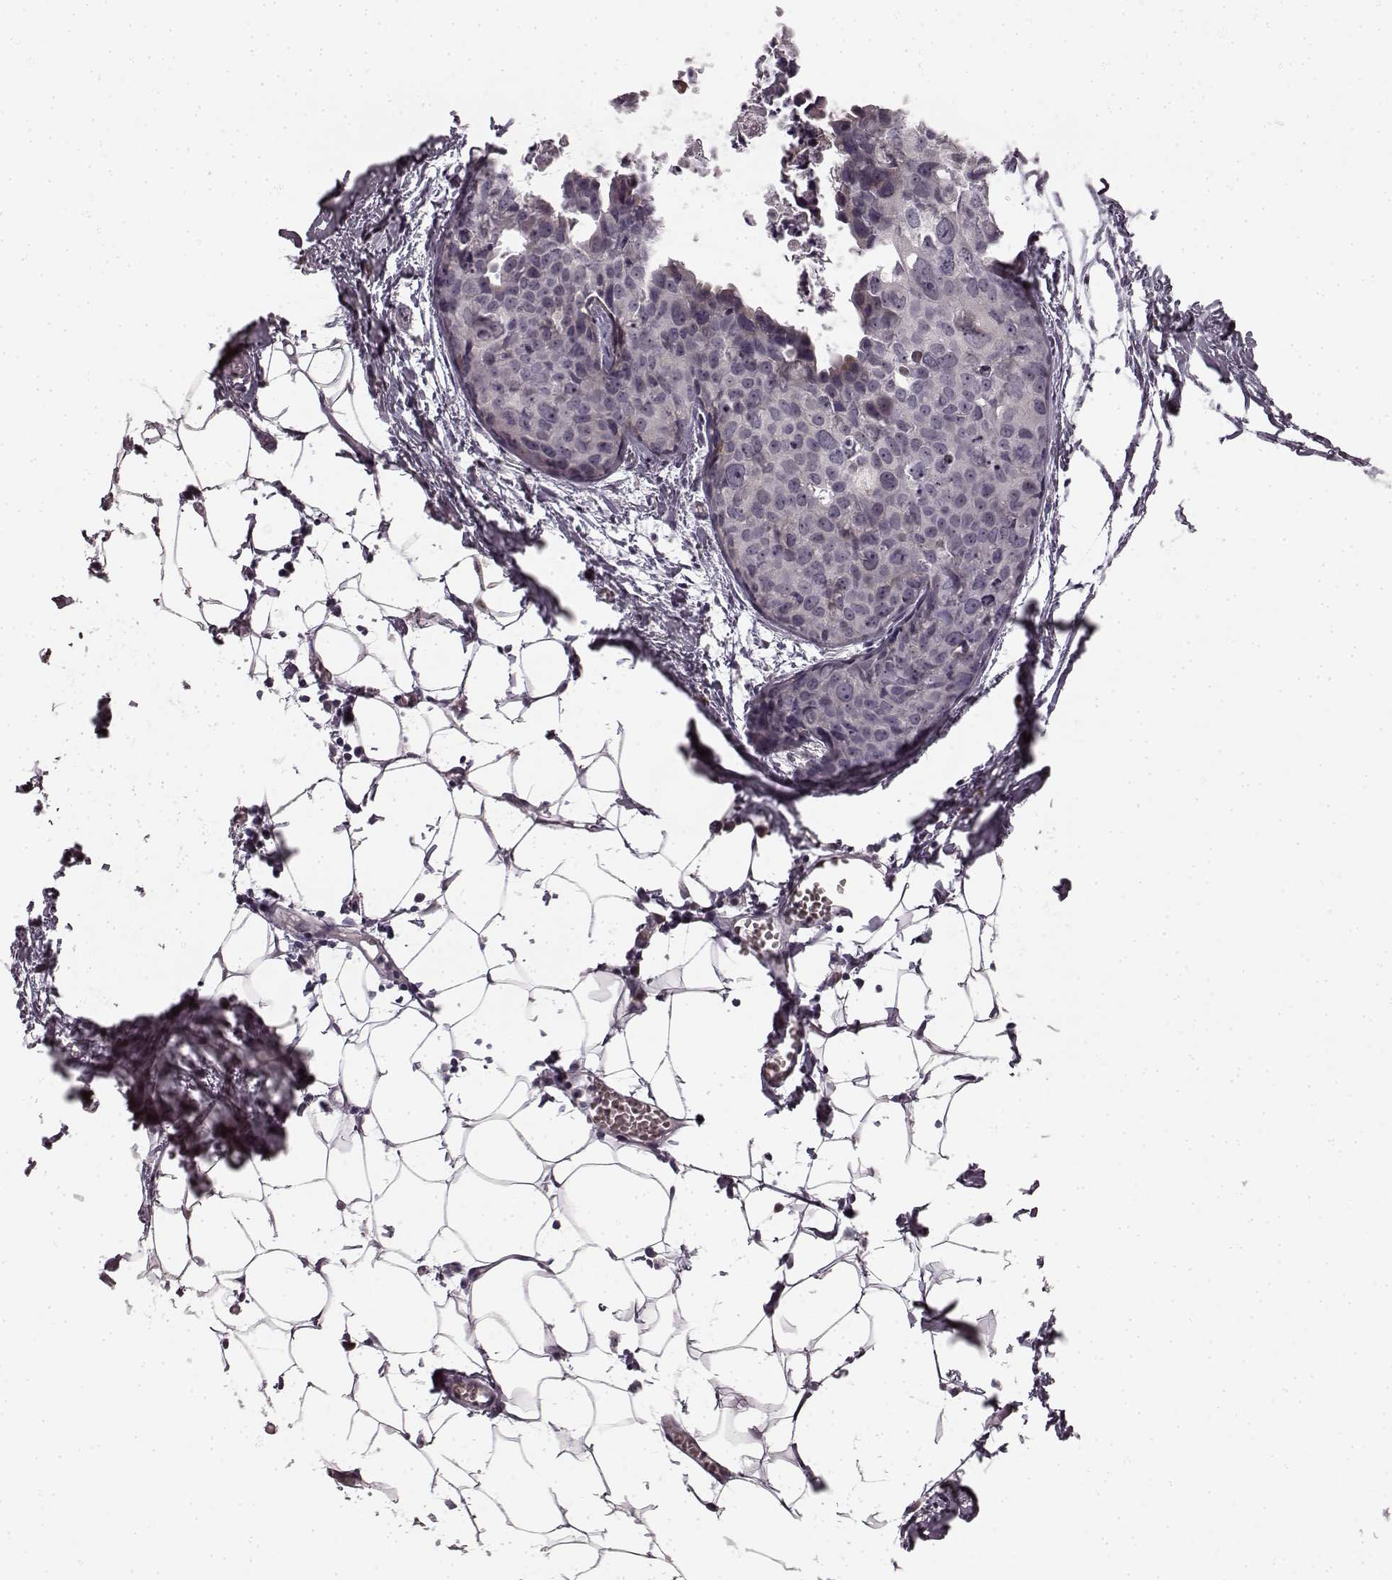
{"staining": {"intensity": "negative", "quantity": "none", "location": "none"}, "tissue": "breast cancer", "cell_type": "Tumor cells", "image_type": "cancer", "snomed": [{"axis": "morphology", "description": "Duct carcinoma"}, {"axis": "topography", "description": "Breast"}], "caption": "Invasive ductal carcinoma (breast) was stained to show a protein in brown. There is no significant expression in tumor cells. The staining was performed using DAB to visualize the protein expression in brown, while the nuclei were stained in blue with hematoxylin (Magnification: 20x).", "gene": "FAM234B", "patient": {"sex": "female", "age": 38}}